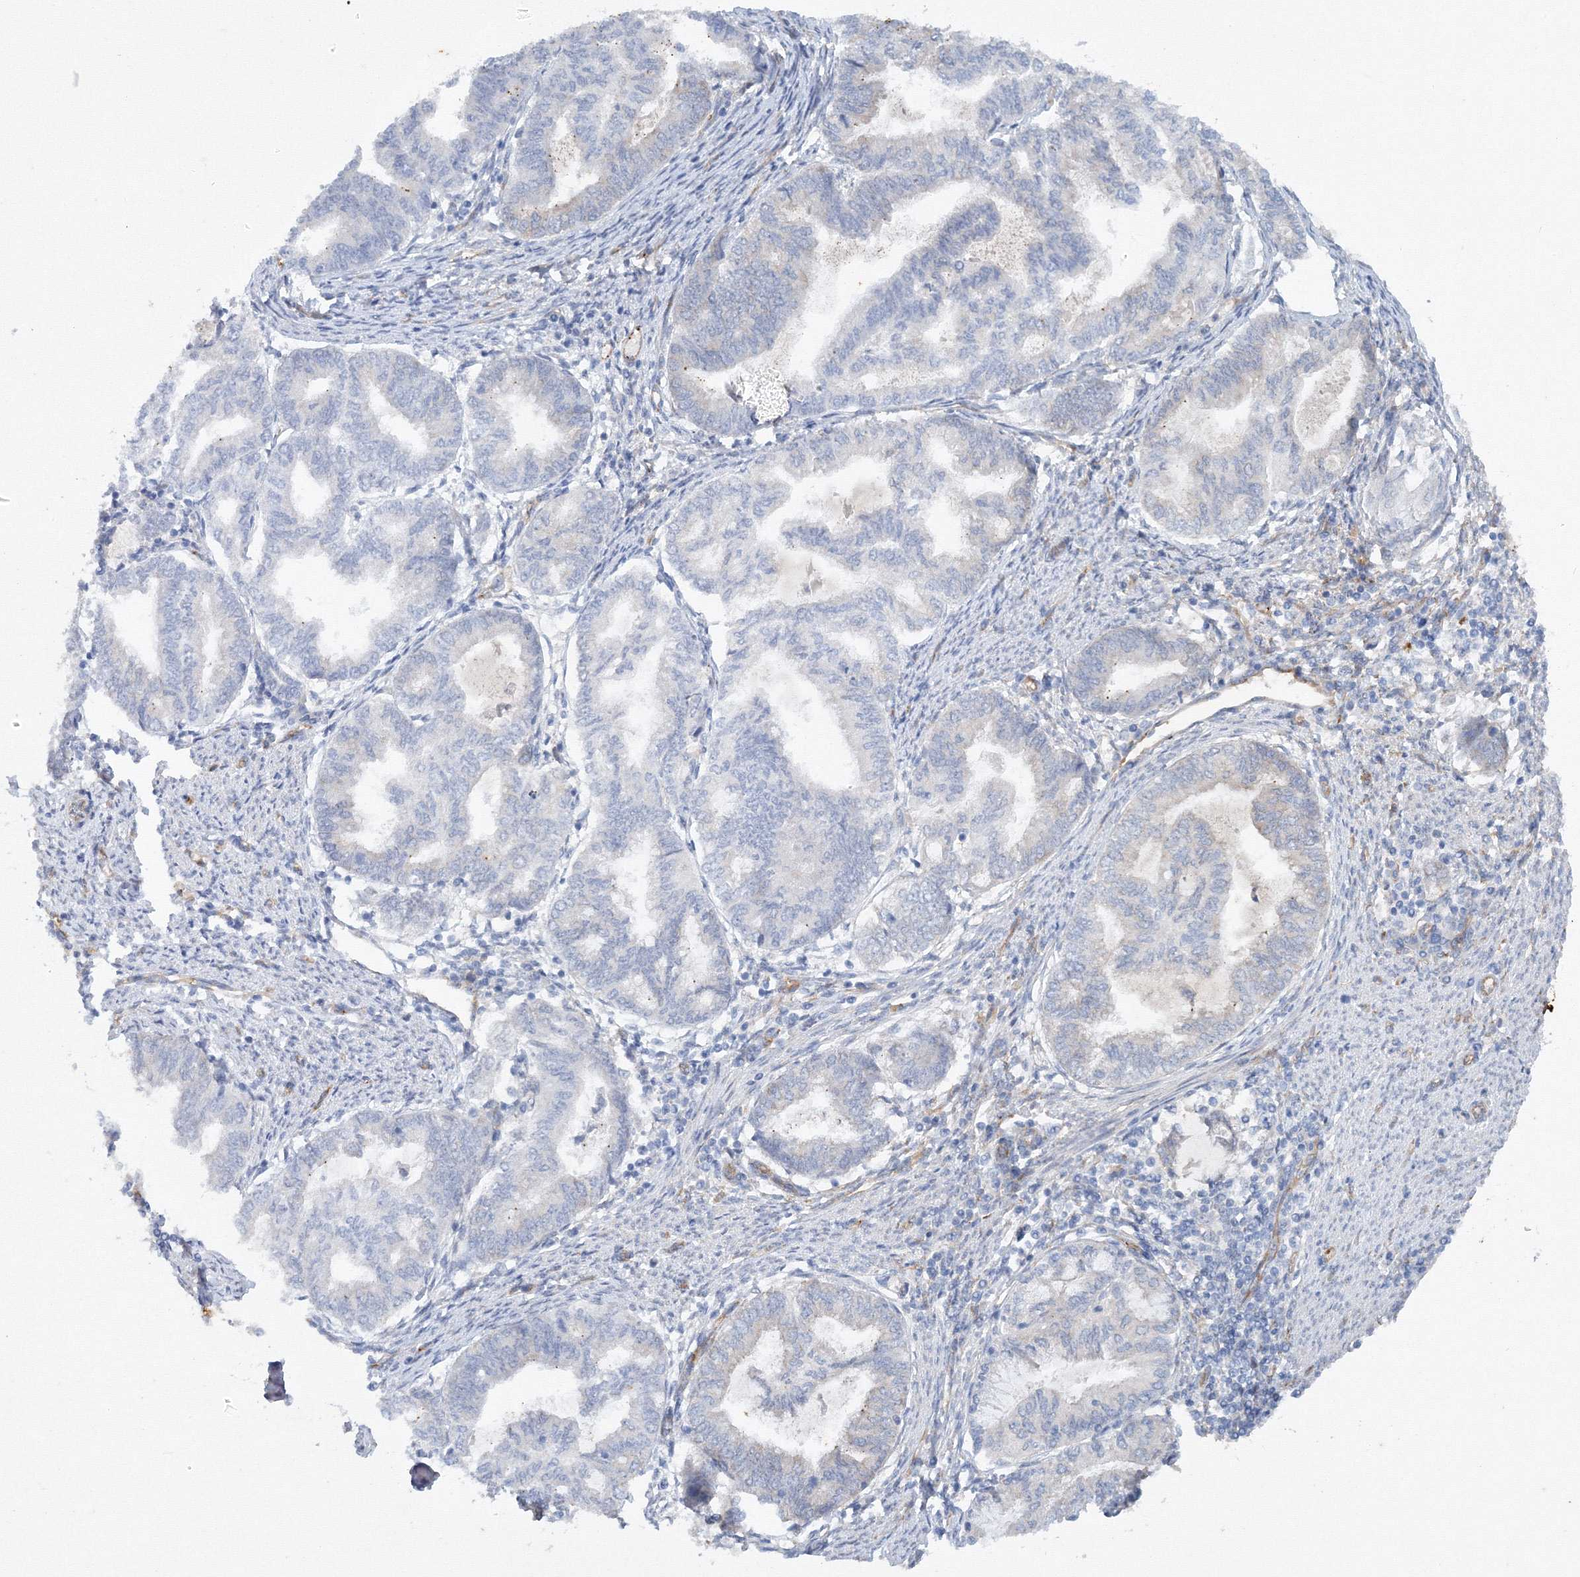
{"staining": {"intensity": "negative", "quantity": "none", "location": "none"}, "tissue": "endometrial cancer", "cell_type": "Tumor cells", "image_type": "cancer", "snomed": [{"axis": "morphology", "description": "Adenocarcinoma, NOS"}, {"axis": "topography", "description": "Endometrium"}], "caption": "Immunohistochemical staining of adenocarcinoma (endometrial) reveals no significant expression in tumor cells.", "gene": "TANC1", "patient": {"sex": "female", "age": 79}}